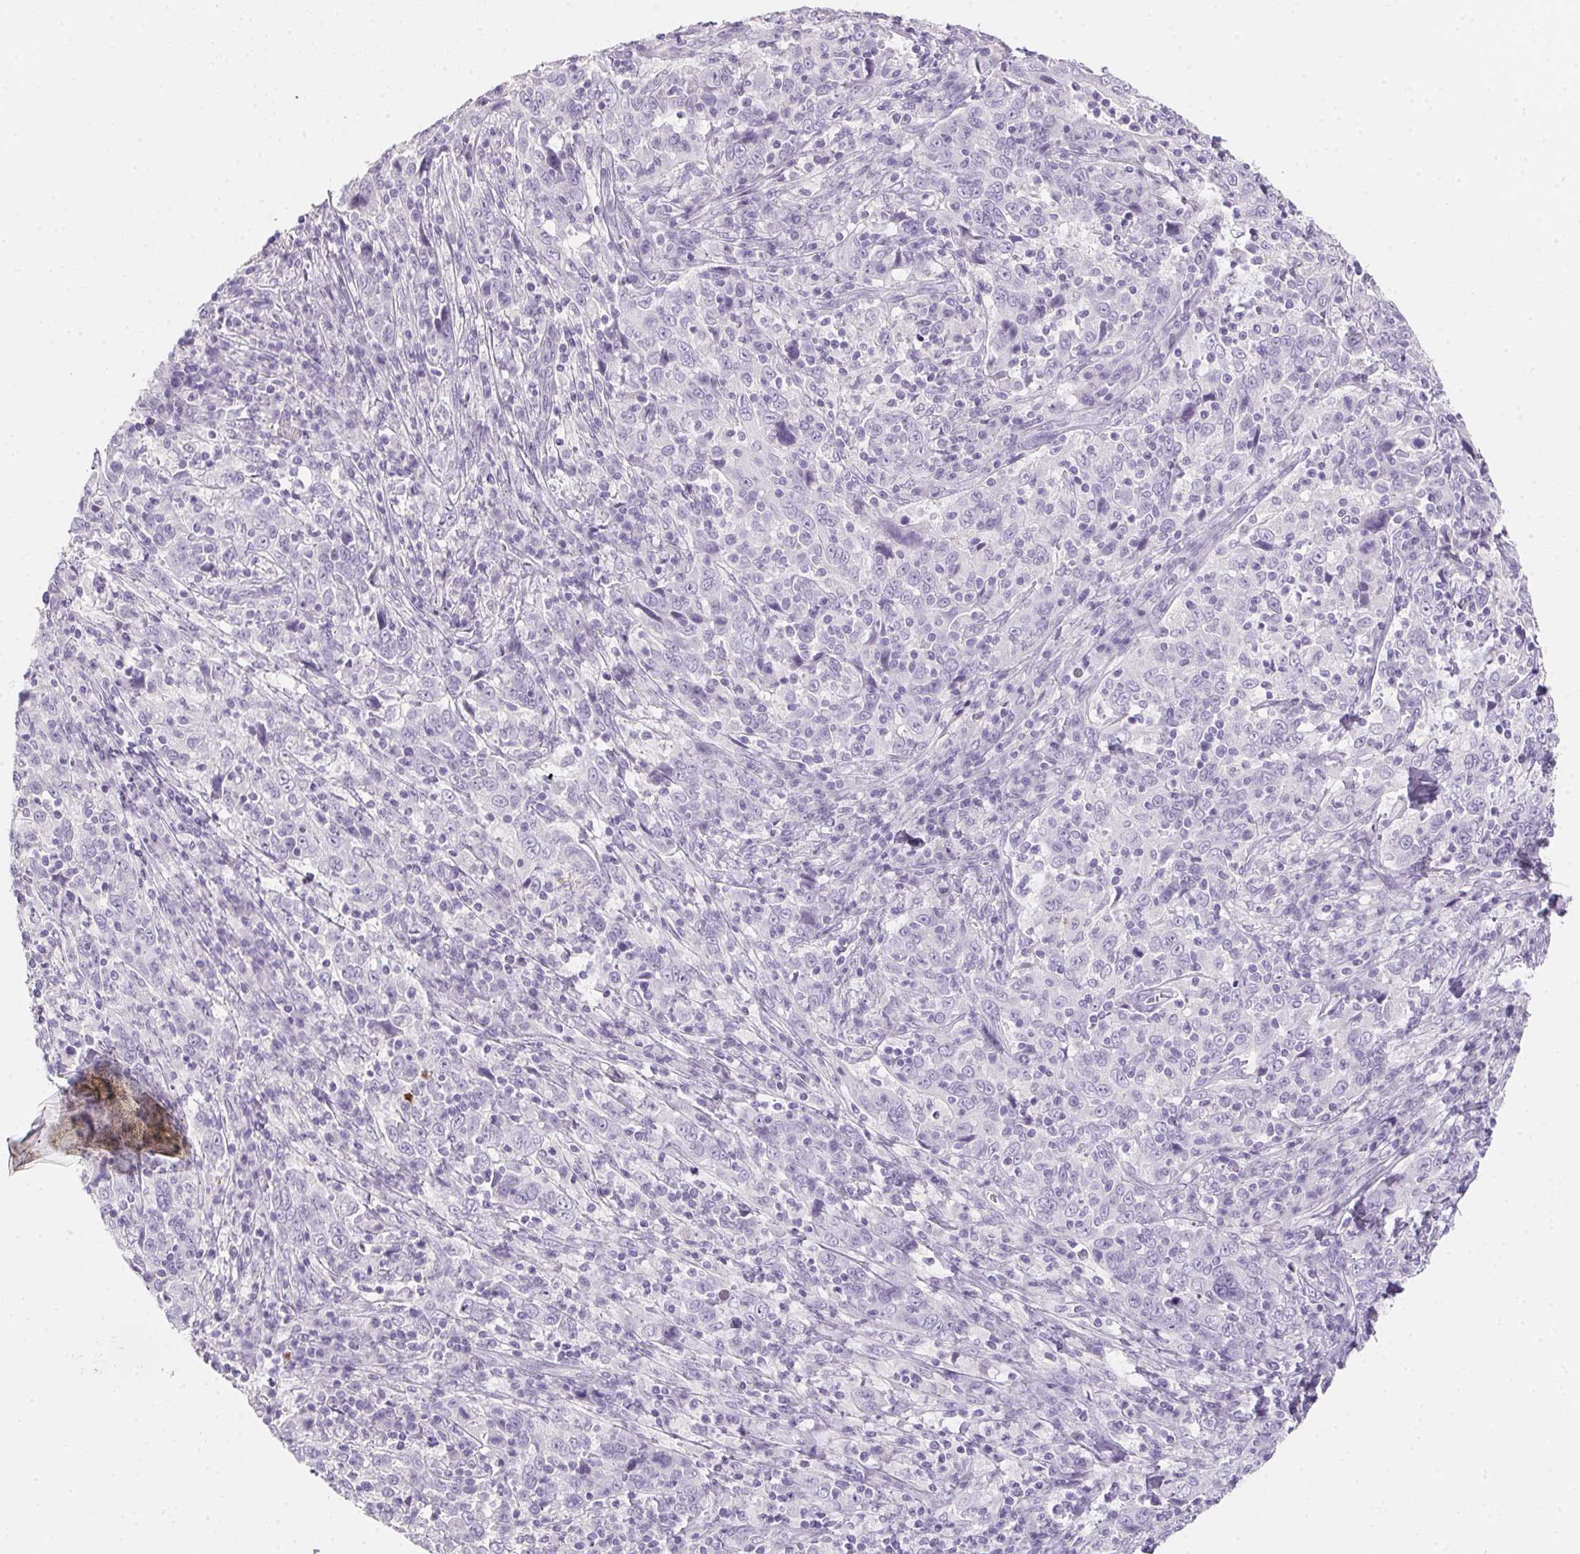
{"staining": {"intensity": "negative", "quantity": "none", "location": "none"}, "tissue": "cervical cancer", "cell_type": "Tumor cells", "image_type": "cancer", "snomed": [{"axis": "morphology", "description": "Squamous cell carcinoma, NOS"}, {"axis": "topography", "description": "Cervix"}], "caption": "Micrograph shows no protein expression in tumor cells of cervical cancer tissue.", "gene": "MYL4", "patient": {"sex": "female", "age": 46}}